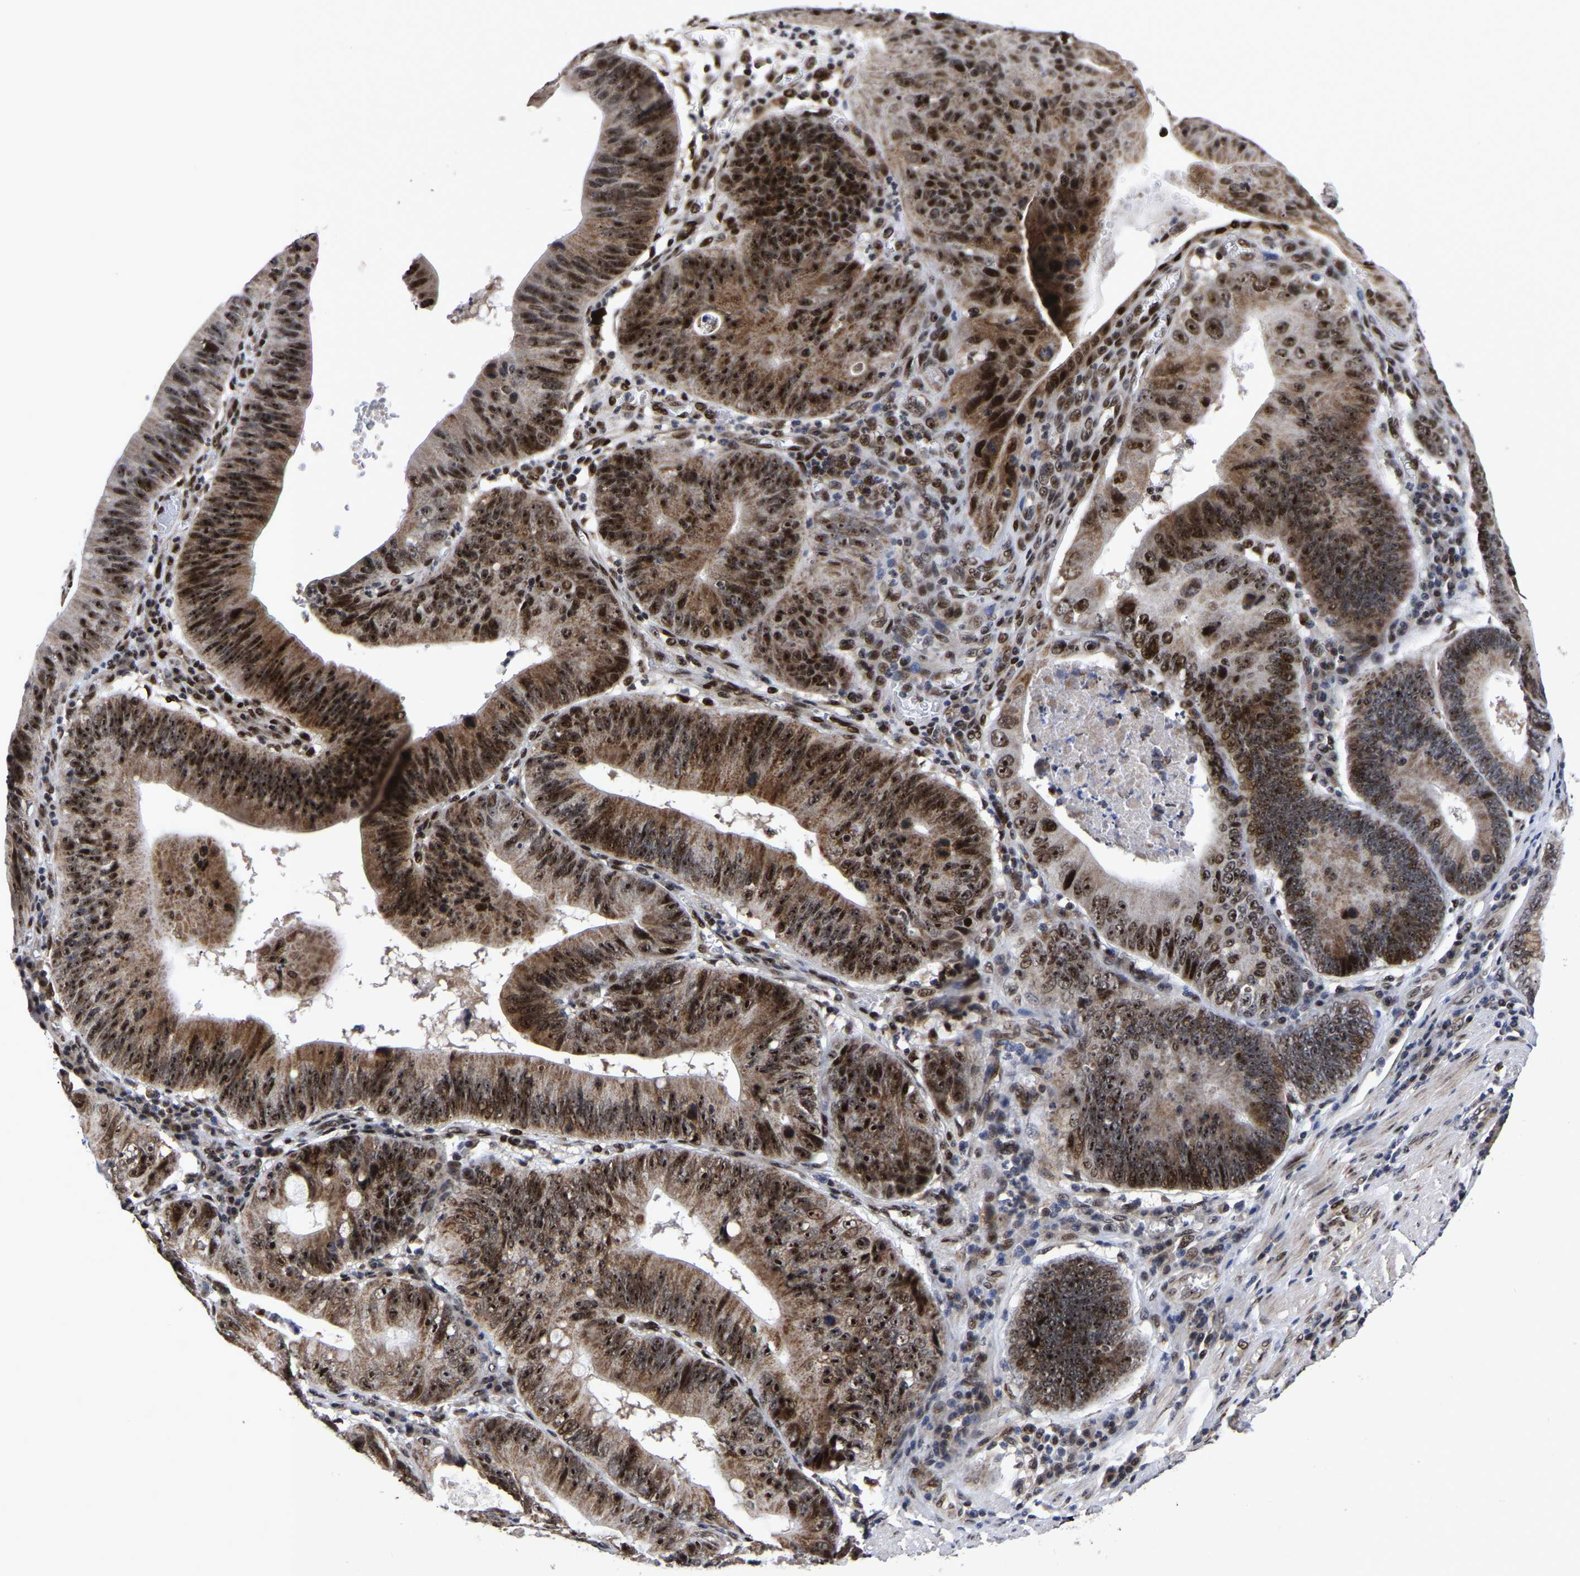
{"staining": {"intensity": "strong", "quantity": ">75%", "location": "cytoplasmic/membranous,nuclear"}, "tissue": "stomach cancer", "cell_type": "Tumor cells", "image_type": "cancer", "snomed": [{"axis": "morphology", "description": "Adenocarcinoma, NOS"}, {"axis": "topography", "description": "Stomach"}], "caption": "IHC micrograph of neoplastic tissue: stomach adenocarcinoma stained using immunohistochemistry (IHC) shows high levels of strong protein expression localized specifically in the cytoplasmic/membranous and nuclear of tumor cells, appearing as a cytoplasmic/membranous and nuclear brown color.", "gene": "JUNB", "patient": {"sex": "male", "age": 59}}